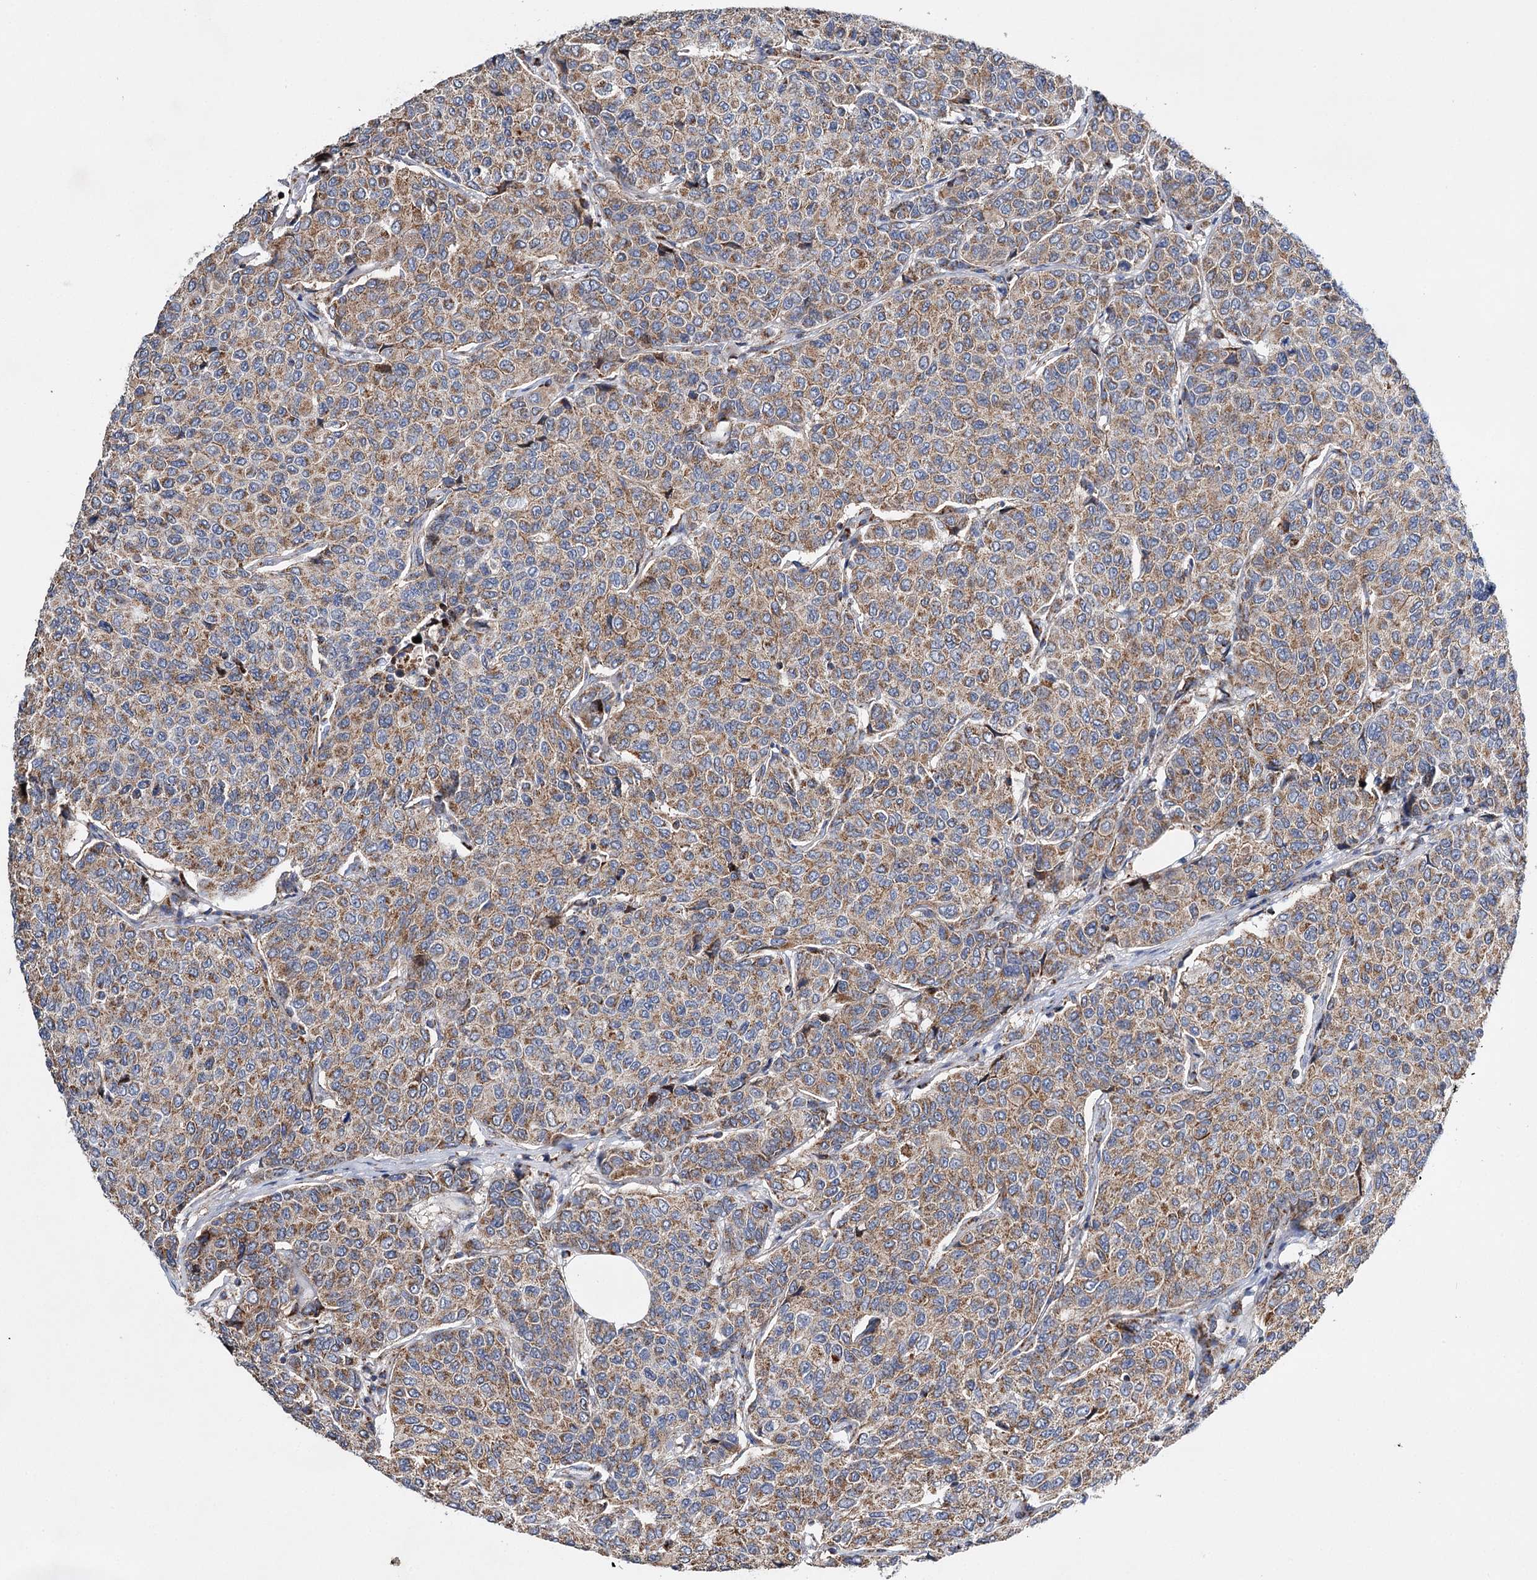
{"staining": {"intensity": "moderate", "quantity": ">75%", "location": "cytoplasmic/membranous"}, "tissue": "breast cancer", "cell_type": "Tumor cells", "image_type": "cancer", "snomed": [{"axis": "morphology", "description": "Duct carcinoma"}, {"axis": "topography", "description": "Breast"}], "caption": "This image reveals intraductal carcinoma (breast) stained with immunohistochemistry to label a protein in brown. The cytoplasmic/membranous of tumor cells show moderate positivity for the protein. Nuclei are counter-stained blue.", "gene": "CFAP46", "patient": {"sex": "female", "age": 55}}